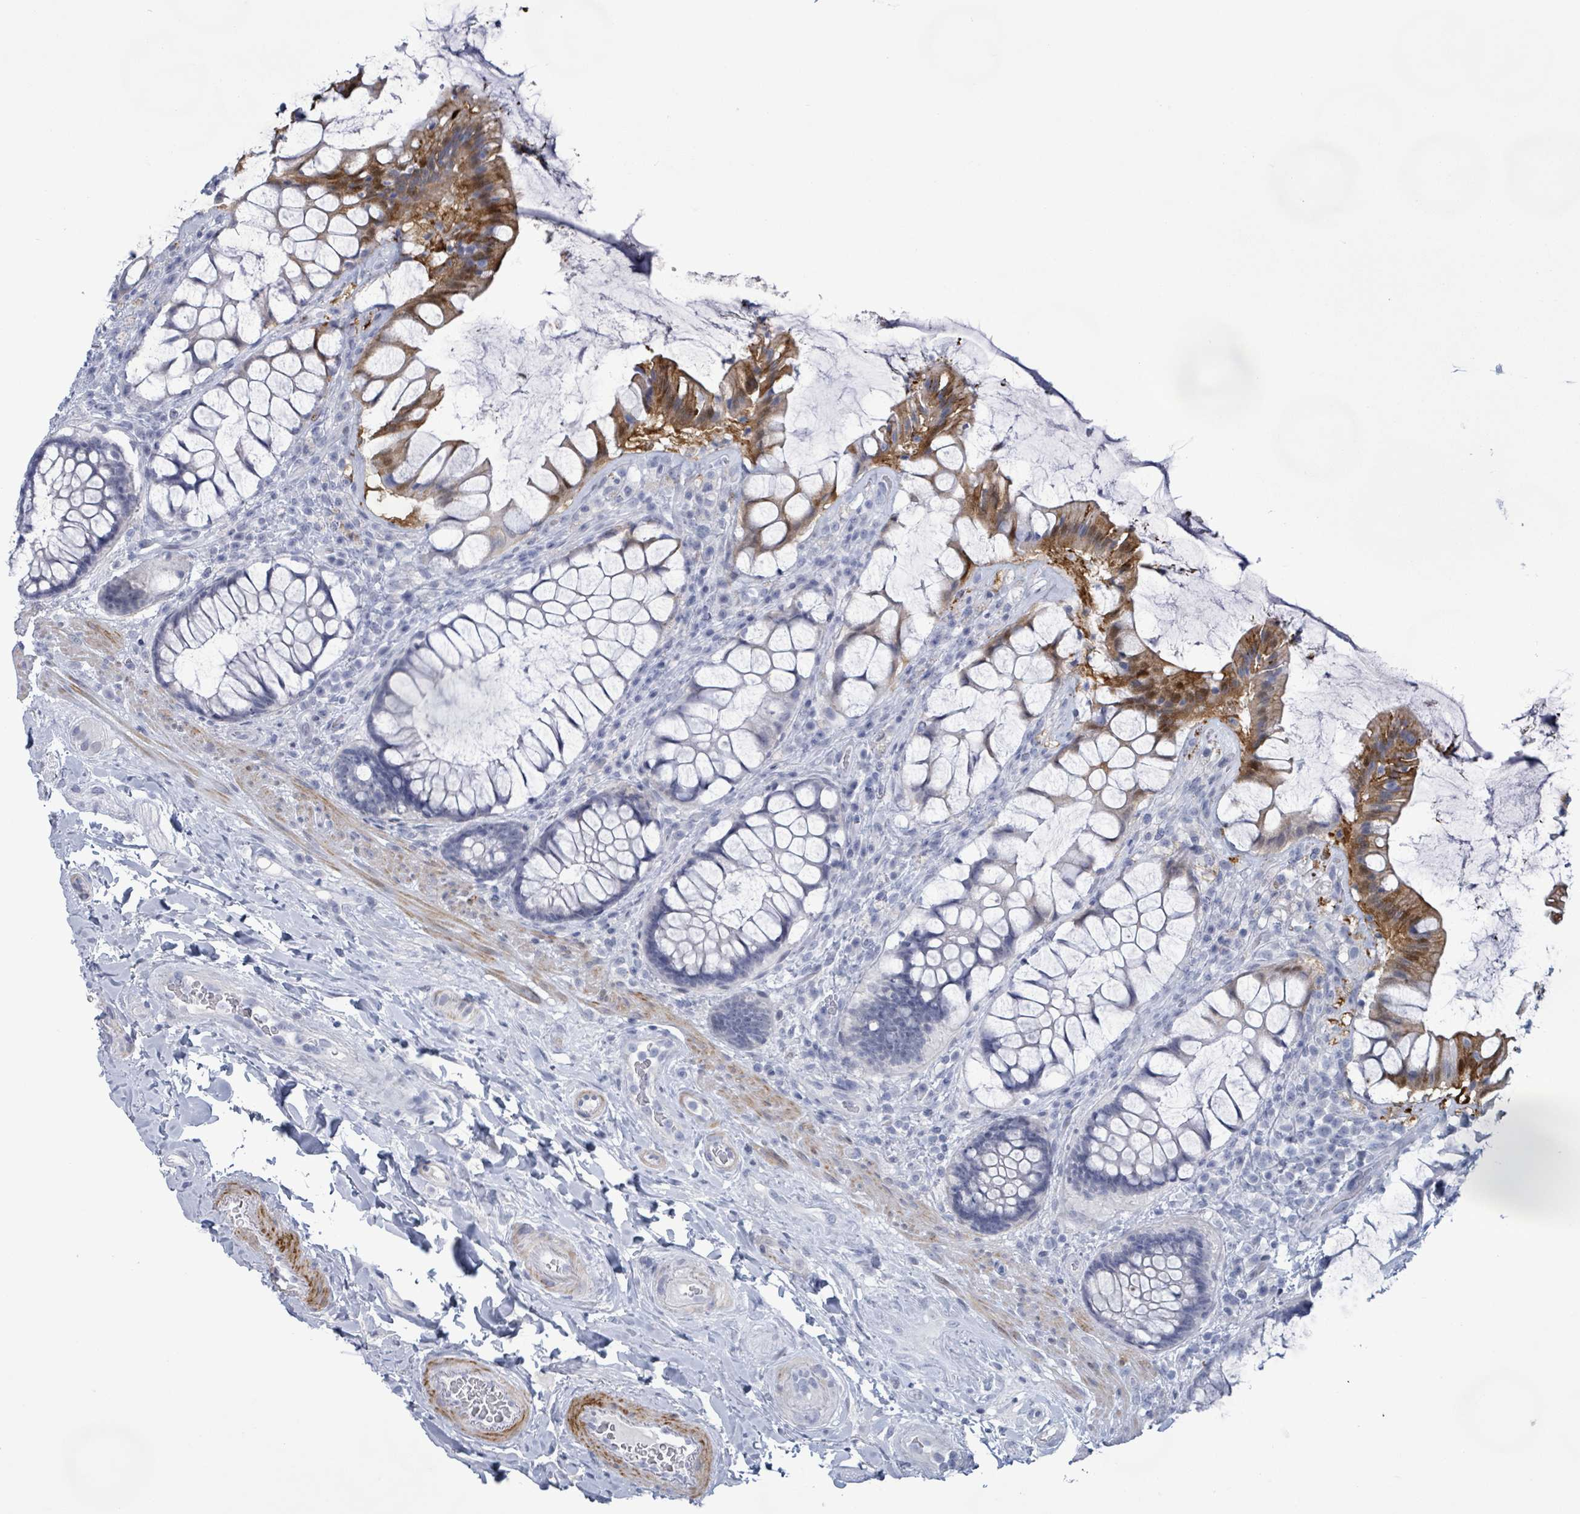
{"staining": {"intensity": "moderate", "quantity": "<25%", "location": "cytoplasmic/membranous"}, "tissue": "rectum", "cell_type": "Glandular cells", "image_type": "normal", "snomed": [{"axis": "morphology", "description": "Normal tissue, NOS"}, {"axis": "topography", "description": "Rectum"}], "caption": "IHC staining of normal rectum, which reveals low levels of moderate cytoplasmic/membranous positivity in about <25% of glandular cells indicating moderate cytoplasmic/membranous protein positivity. The staining was performed using DAB (brown) for protein detection and nuclei were counterstained in hematoxylin (blue).", "gene": "ZNF771", "patient": {"sex": "female", "age": 58}}